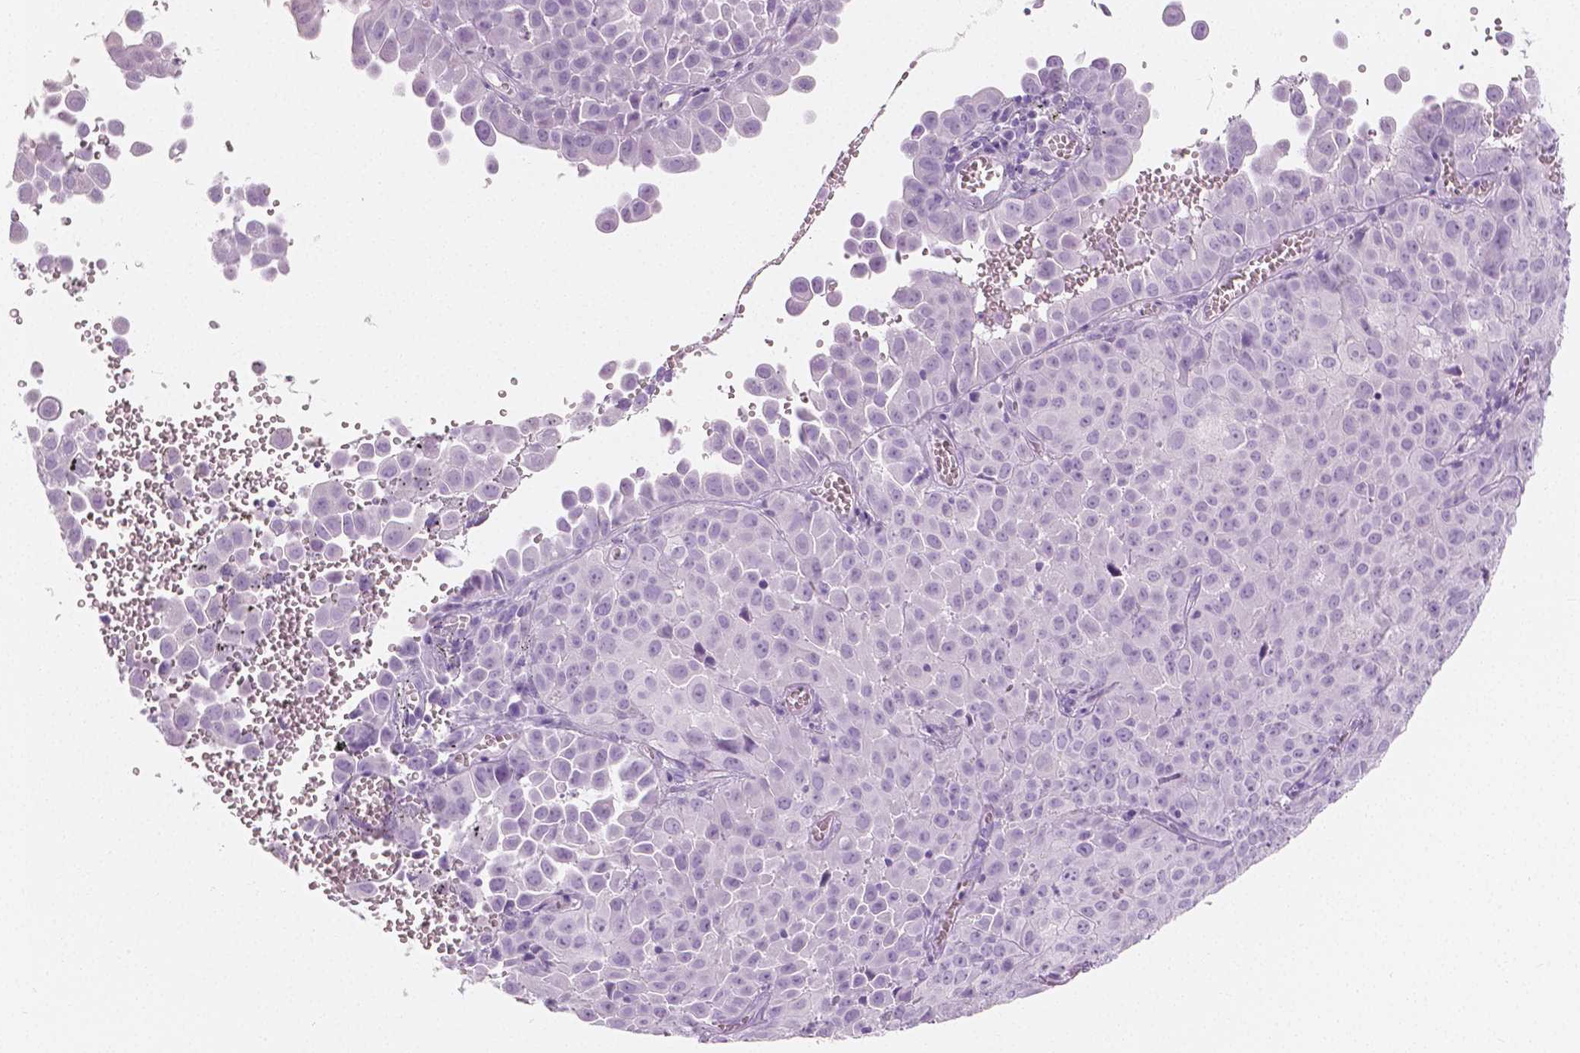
{"staining": {"intensity": "negative", "quantity": "none", "location": "none"}, "tissue": "cervical cancer", "cell_type": "Tumor cells", "image_type": "cancer", "snomed": [{"axis": "morphology", "description": "Squamous cell carcinoma, NOS"}, {"axis": "topography", "description": "Cervix"}], "caption": "Immunohistochemical staining of human cervical cancer (squamous cell carcinoma) reveals no significant expression in tumor cells.", "gene": "PLIN4", "patient": {"sex": "female", "age": 55}}